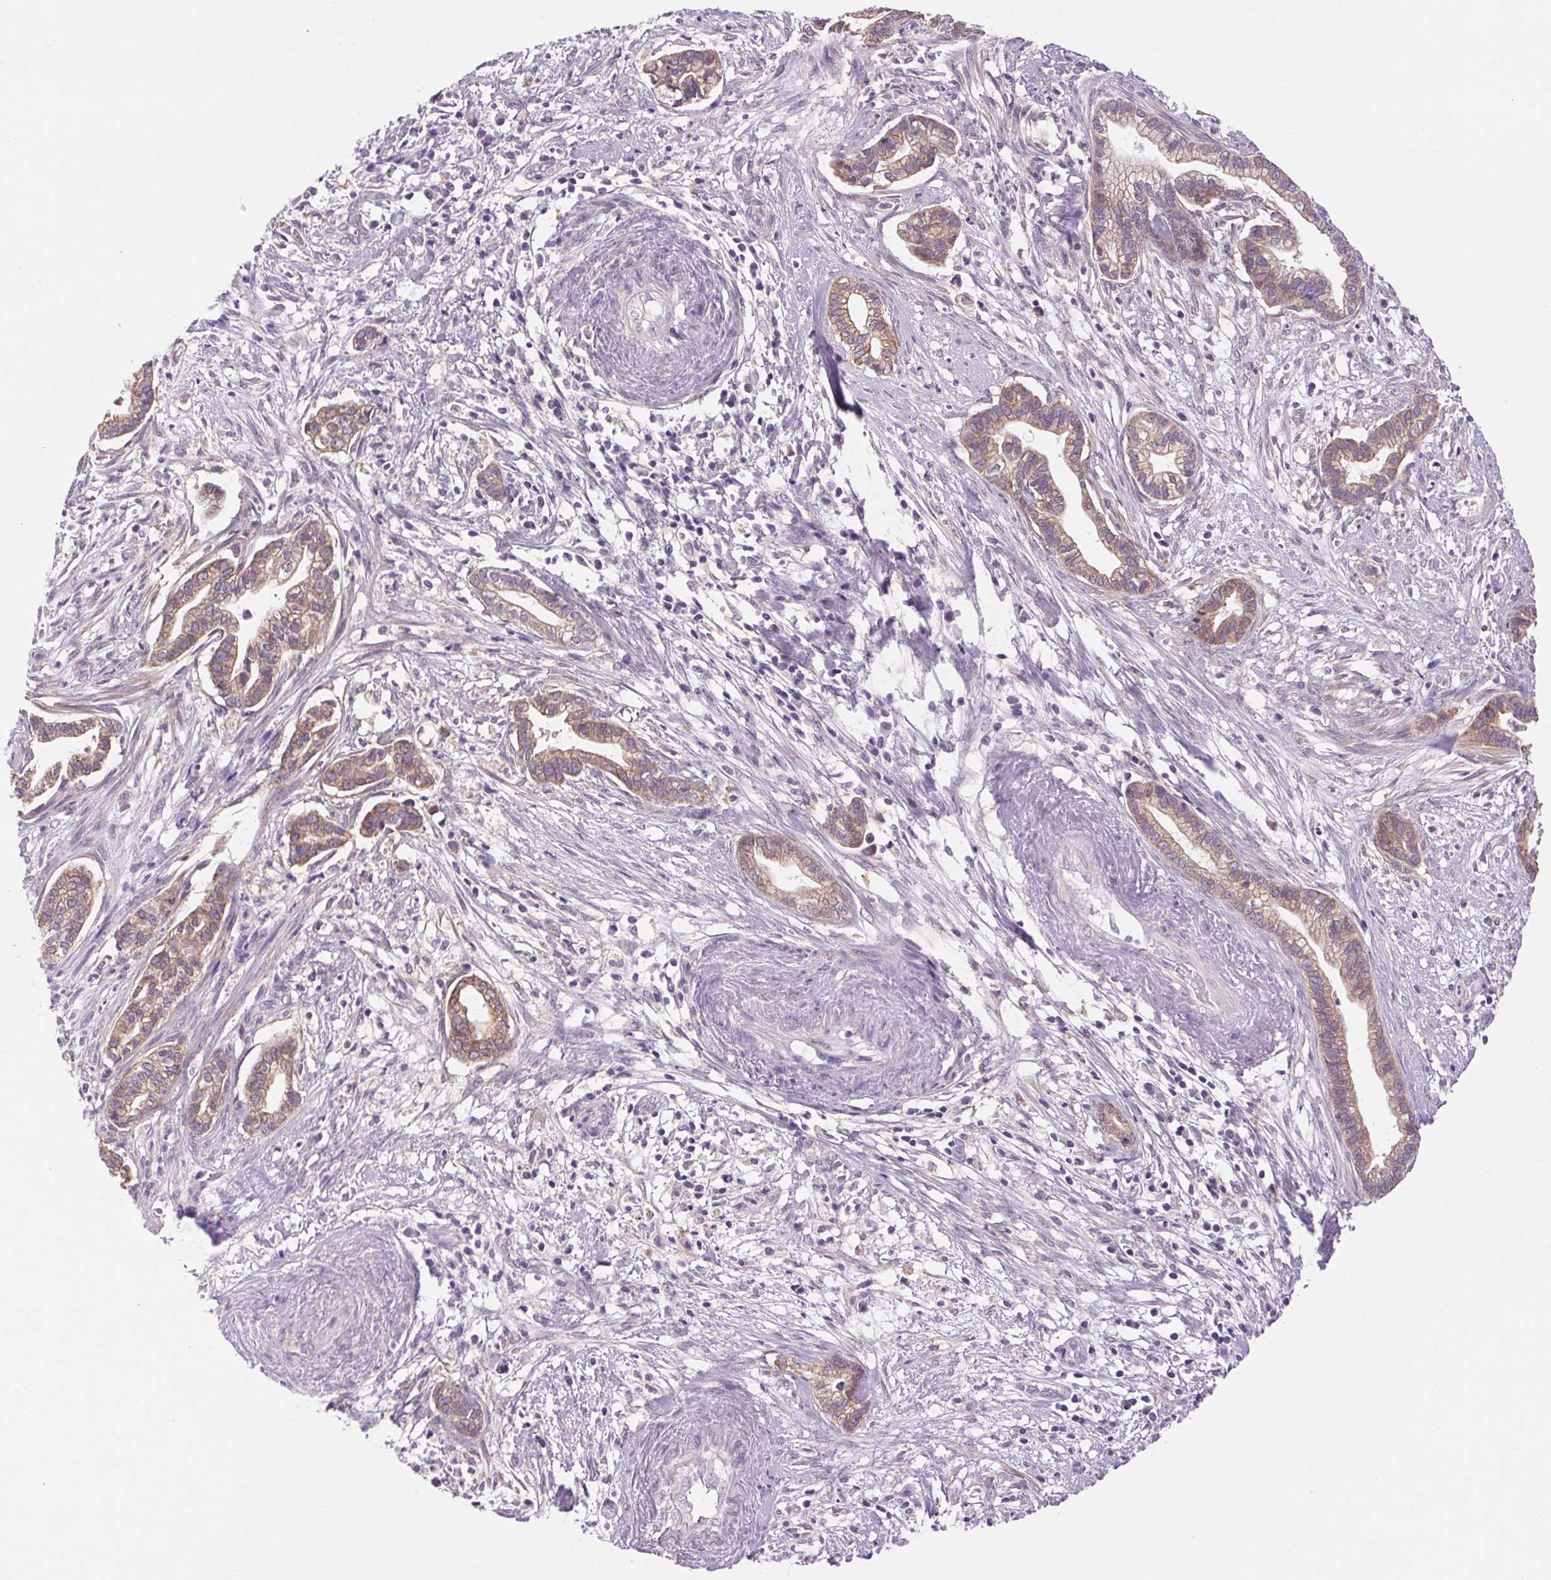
{"staining": {"intensity": "weak", "quantity": ">75%", "location": "cytoplasmic/membranous"}, "tissue": "cervical cancer", "cell_type": "Tumor cells", "image_type": "cancer", "snomed": [{"axis": "morphology", "description": "Adenocarcinoma, NOS"}, {"axis": "topography", "description": "Cervix"}], "caption": "The immunohistochemical stain shows weak cytoplasmic/membranous expression in tumor cells of cervical adenocarcinoma tissue. The protein of interest is stained brown, and the nuclei are stained in blue (DAB (3,3'-diaminobenzidine) IHC with brightfield microscopy, high magnification).", "gene": "SOWAHC", "patient": {"sex": "female", "age": 62}}